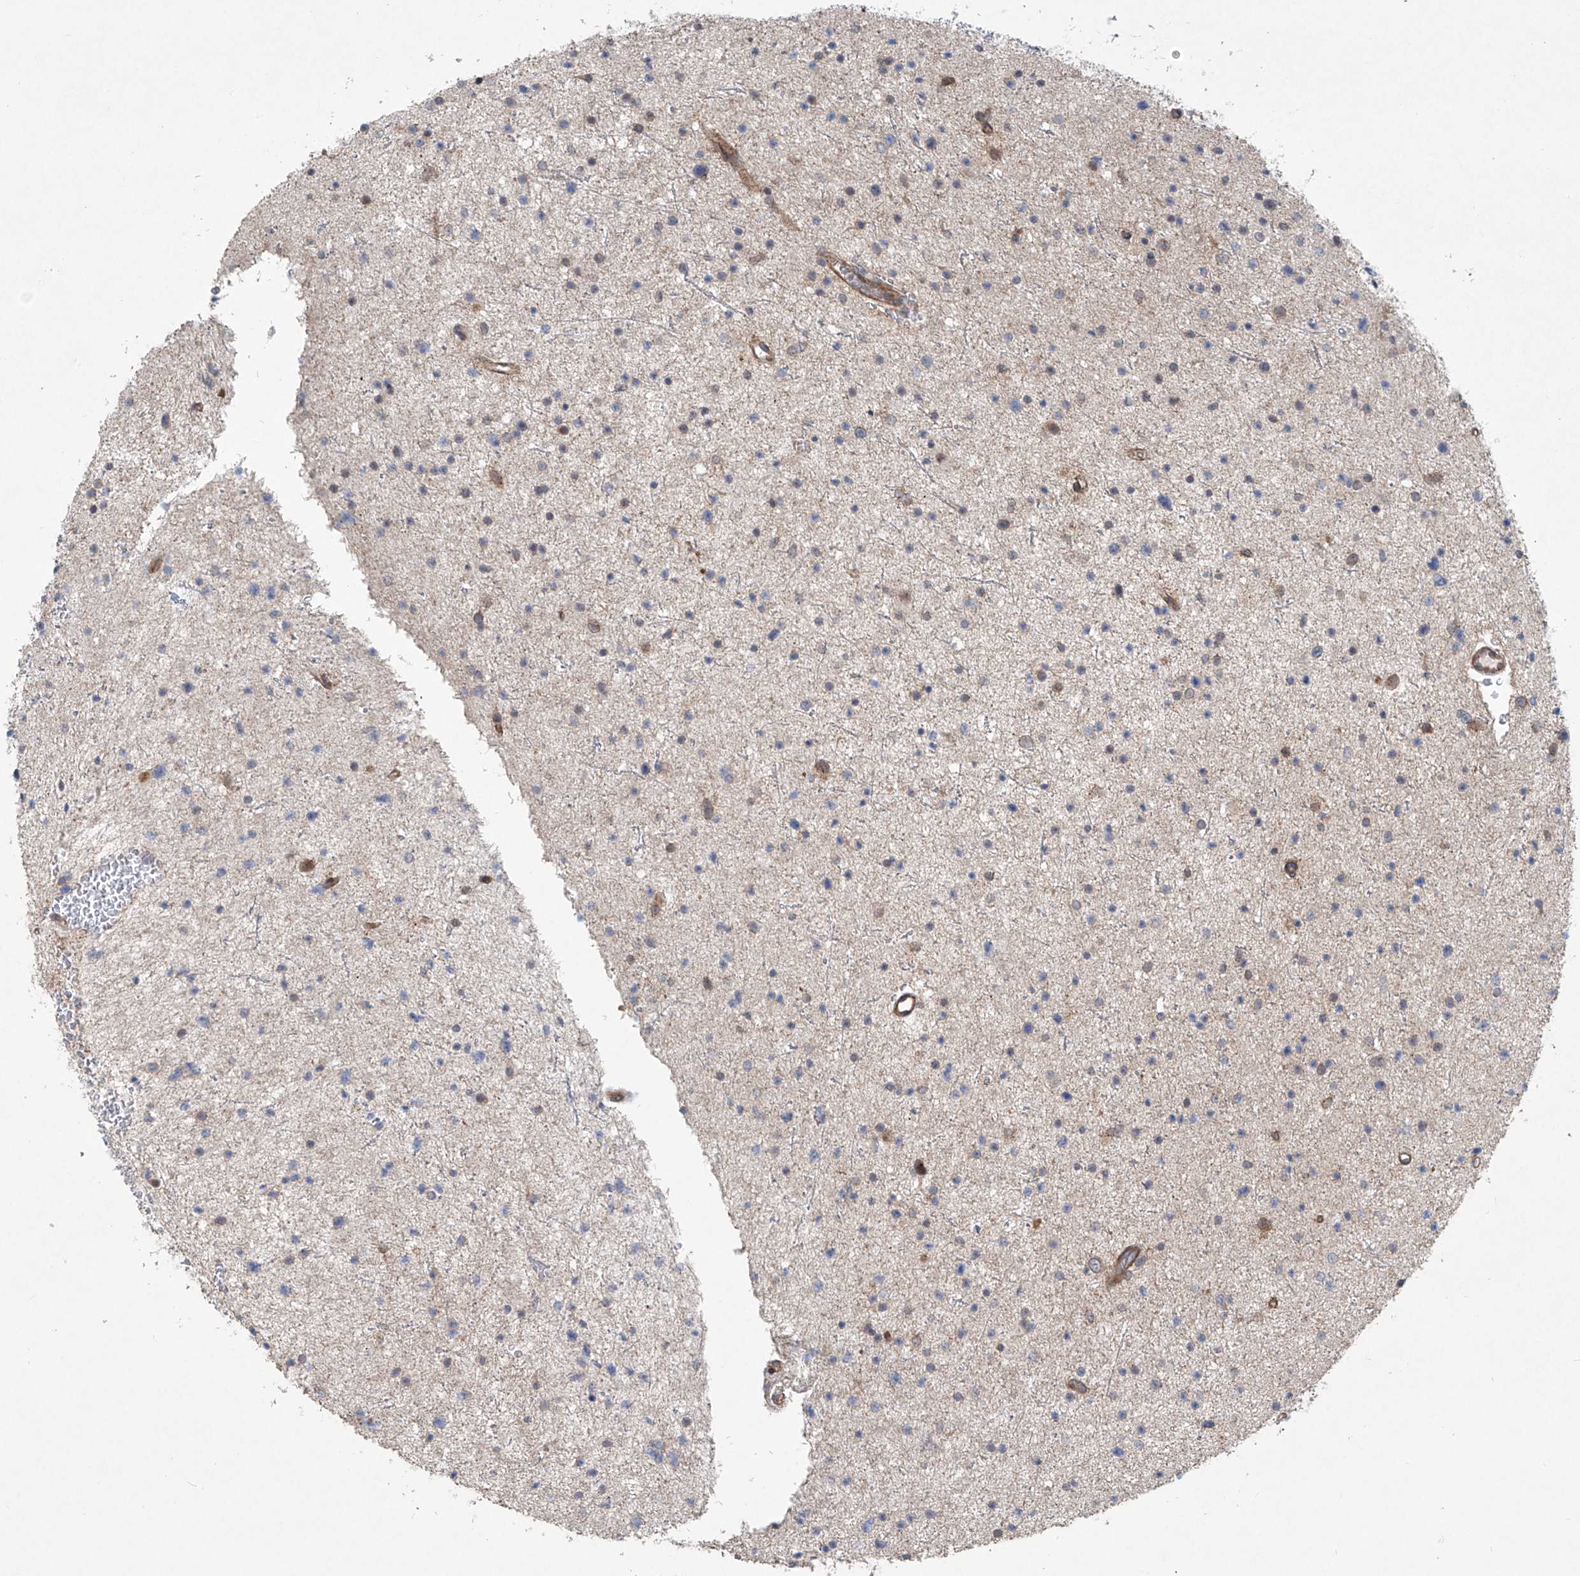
{"staining": {"intensity": "moderate", "quantity": "<25%", "location": "cytoplasmic/membranous"}, "tissue": "glioma", "cell_type": "Tumor cells", "image_type": "cancer", "snomed": [{"axis": "morphology", "description": "Glioma, malignant, Low grade"}, {"axis": "topography", "description": "Brain"}], "caption": "The micrograph exhibits a brown stain indicating the presence of a protein in the cytoplasmic/membranous of tumor cells in low-grade glioma (malignant).", "gene": "KLC4", "patient": {"sex": "female", "age": 37}}